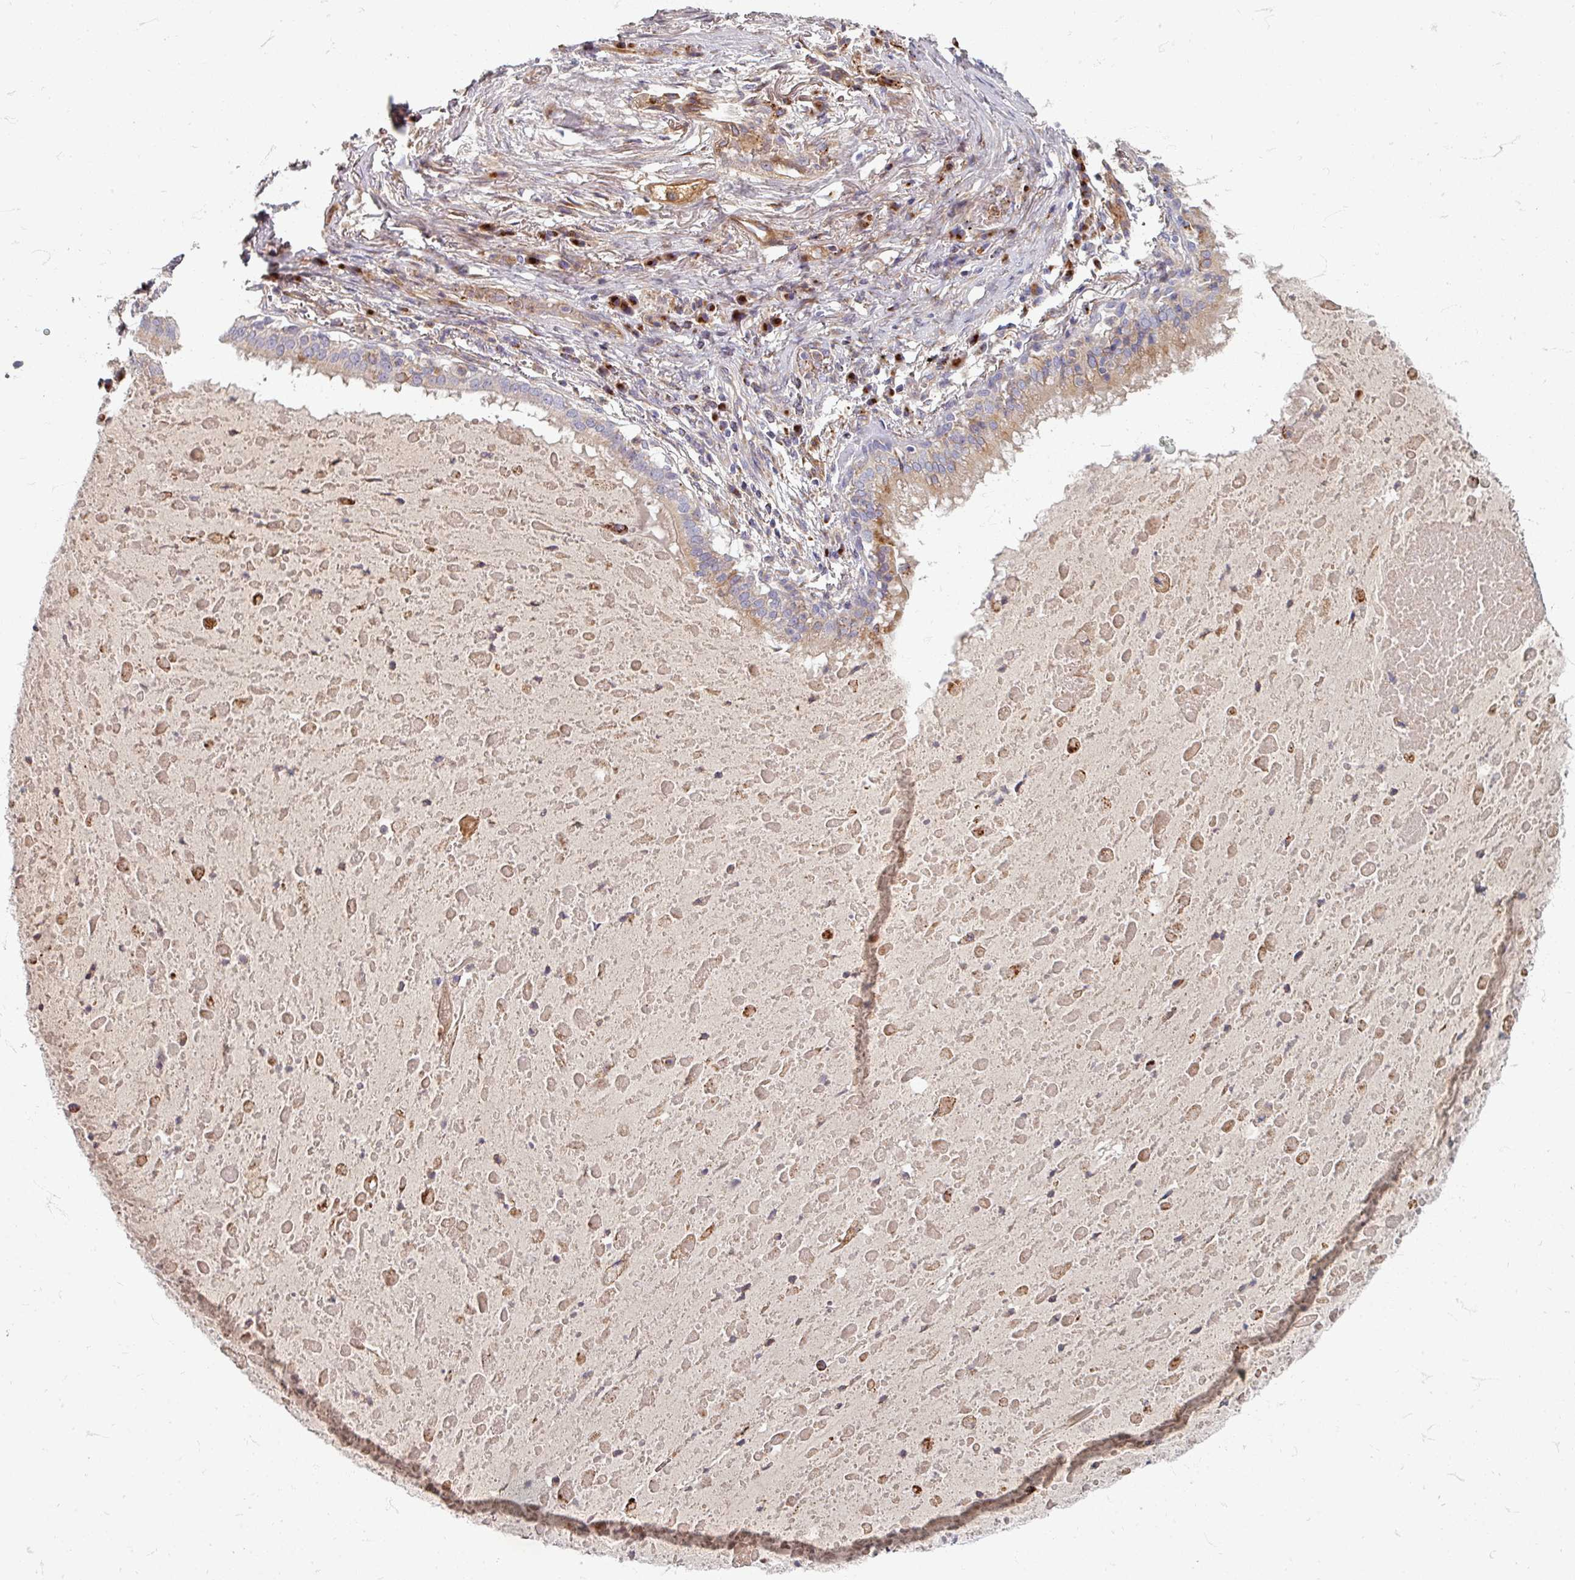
{"staining": {"intensity": "weak", "quantity": "<25%", "location": "cytoplasmic/membranous"}, "tissue": "lung cancer", "cell_type": "Tumor cells", "image_type": "cancer", "snomed": [{"axis": "morphology", "description": "Squamous cell carcinoma, NOS"}, {"axis": "topography", "description": "Lung"}], "caption": "Immunohistochemical staining of squamous cell carcinoma (lung) shows no significant expression in tumor cells.", "gene": "GABARAPL1", "patient": {"sex": "male", "age": 61}}